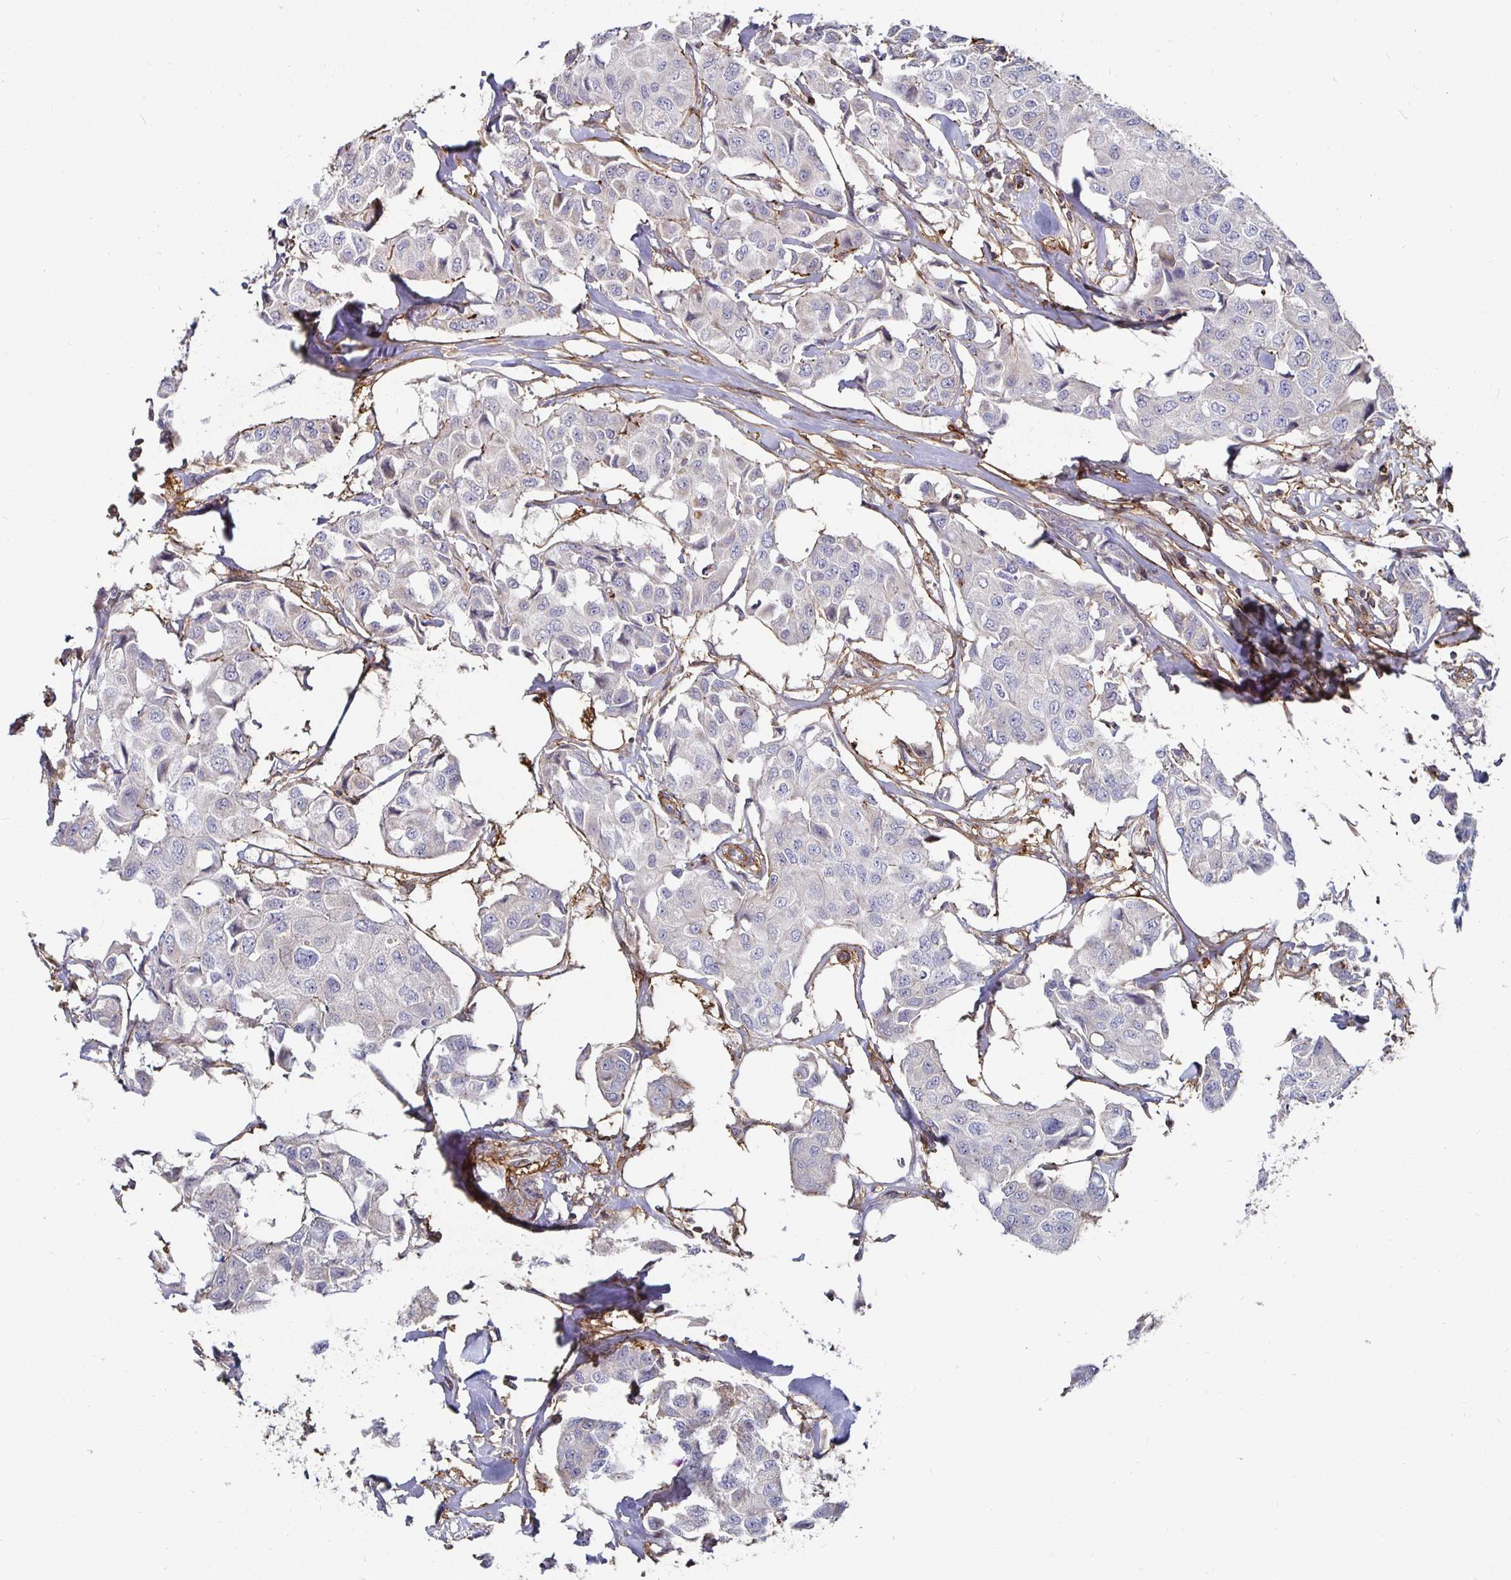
{"staining": {"intensity": "negative", "quantity": "none", "location": "none"}, "tissue": "breast cancer", "cell_type": "Tumor cells", "image_type": "cancer", "snomed": [{"axis": "morphology", "description": "Duct carcinoma"}, {"axis": "topography", "description": "Breast"}, {"axis": "topography", "description": "Lymph node"}], "caption": "Protein analysis of breast cancer reveals no significant positivity in tumor cells.", "gene": "GJA4", "patient": {"sex": "female", "age": 80}}